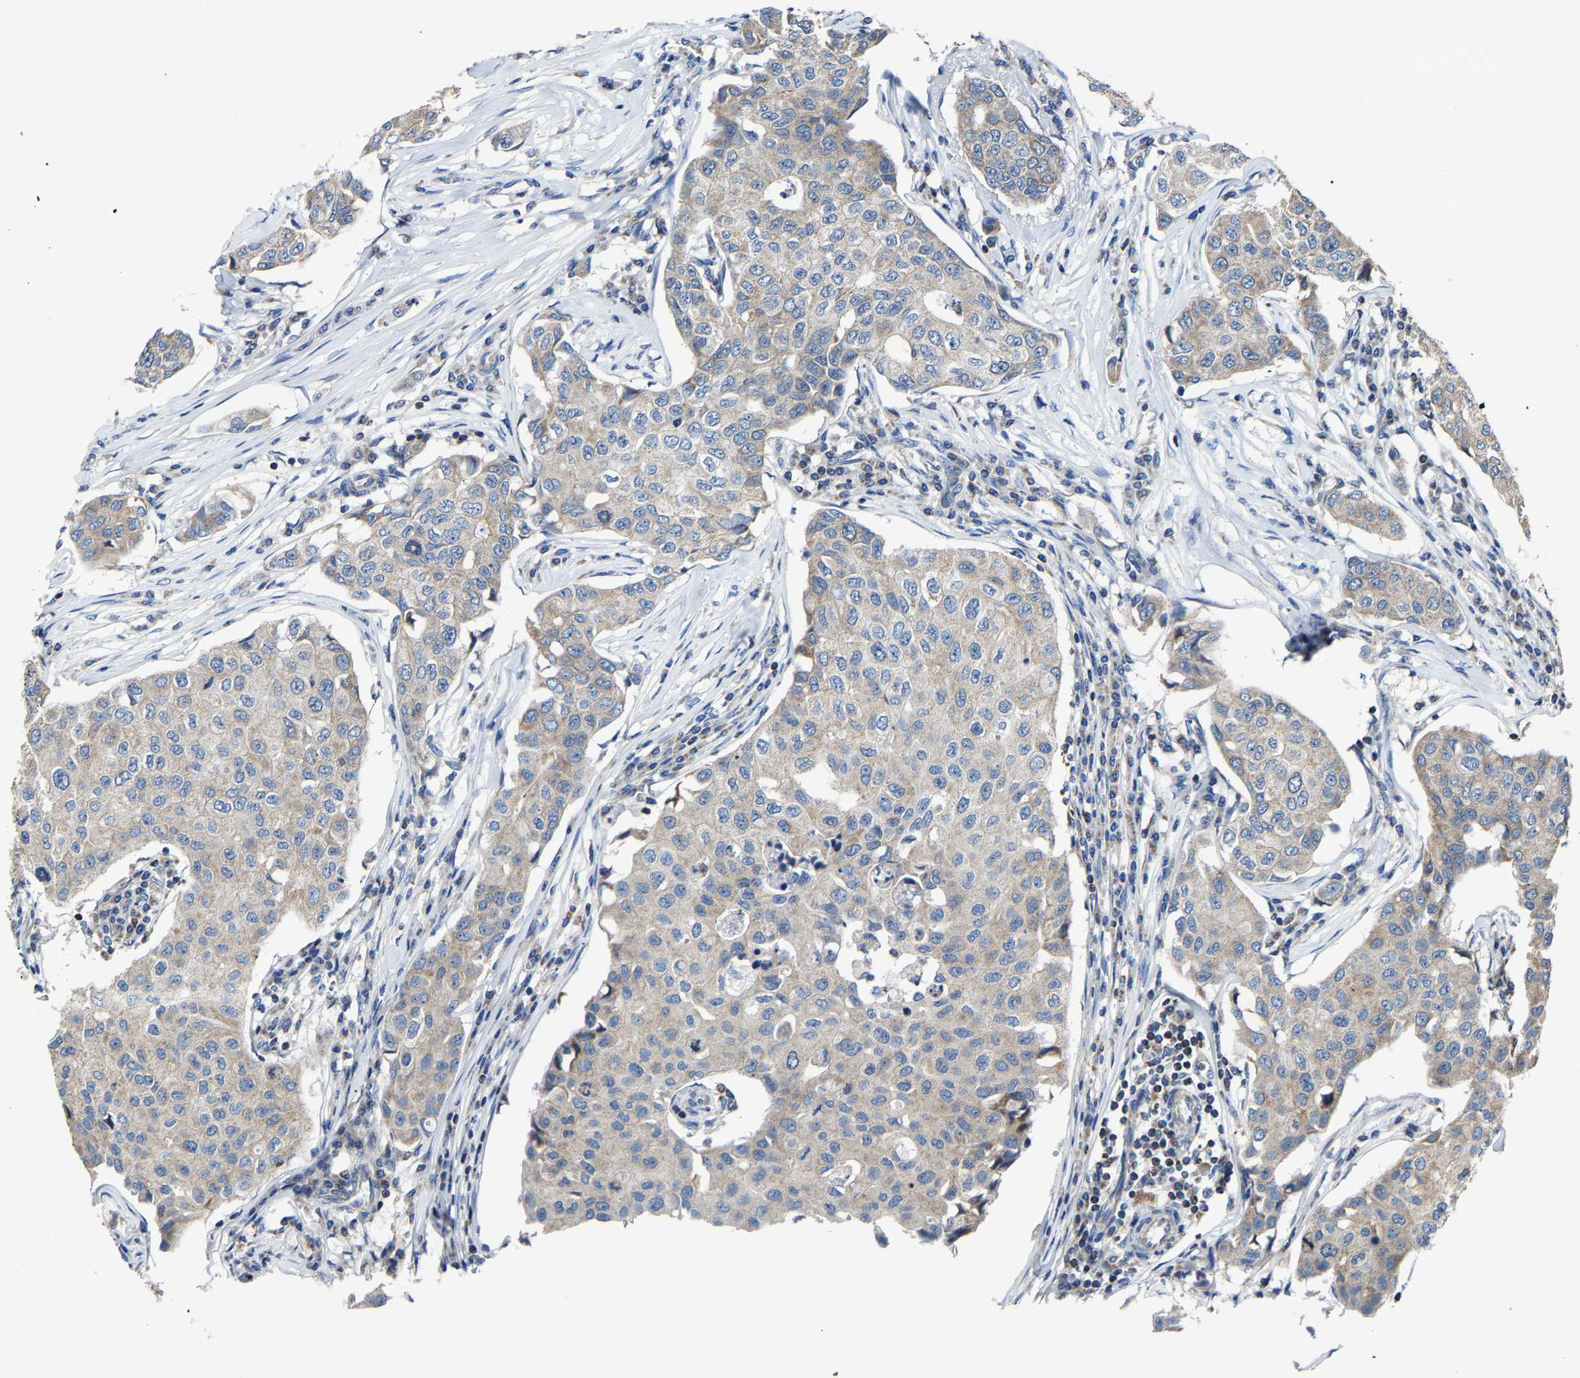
{"staining": {"intensity": "moderate", "quantity": ">75%", "location": "cytoplasmic/membranous"}, "tissue": "breast cancer", "cell_type": "Tumor cells", "image_type": "cancer", "snomed": [{"axis": "morphology", "description": "Duct carcinoma"}, {"axis": "topography", "description": "Breast"}], "caption": "Infiltrating ductal carcinoma (breast) tissue shows moderate cytoplasmic/membranous expression in about >75% of tumor cells, visualized by immunohistochemistry. The protein is stained brown, and the nuclei are stained in blue (DAB (3,3'-diaminobenzidine) IHC with brightfield microscopy, high magnification).", "gene": "AGK", "patient": {"sex": "female", "age": 80}}